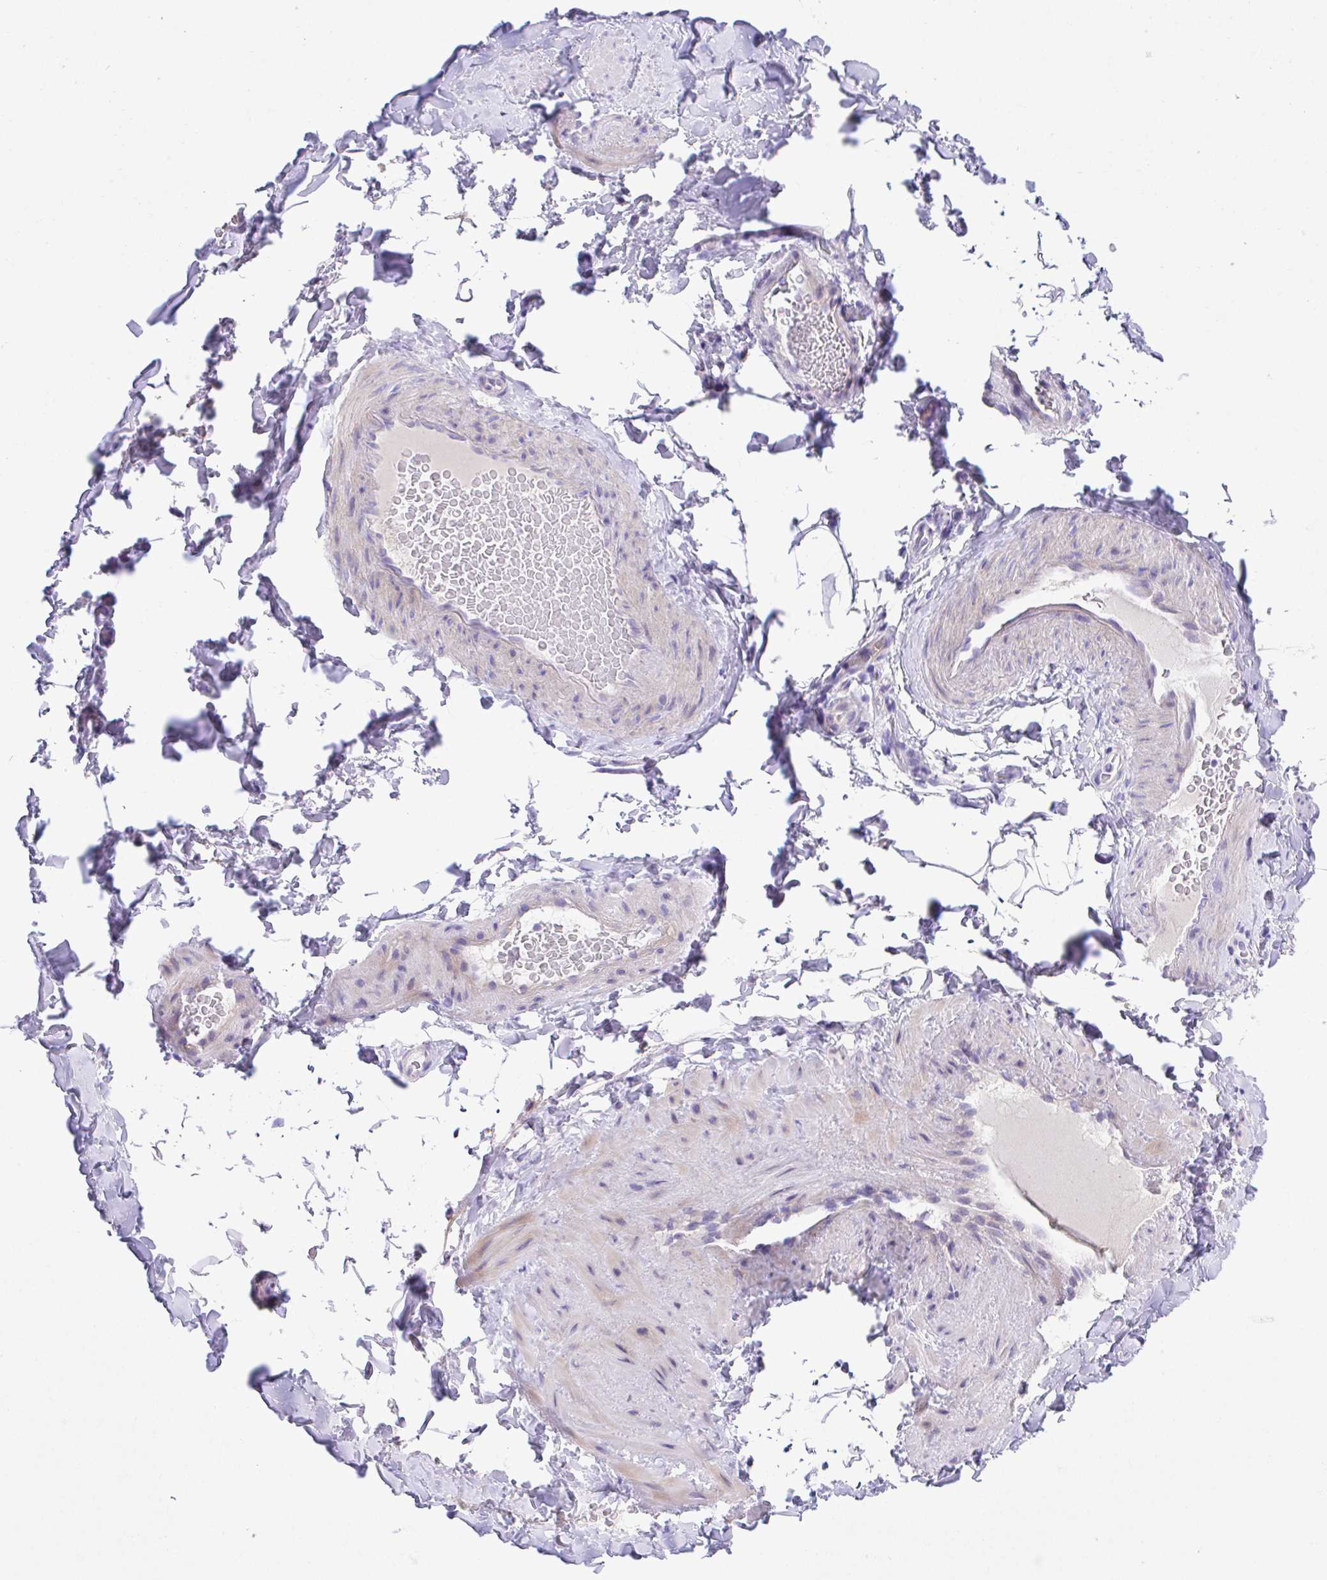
{"staining": {"intensity": "negative", "quantity": "none", "location": "none"}, "tissue": "adipose tissue", "cell_type": "Adipocytes", "image_type": "normal", "snomed": [{"axis": "morphology", "description": "Normal tissue, NOS"}, {"axis": "topography", "description": "Vascular tissue"}, {"axis": "topography", "description": "Peripheral nerve tissue"}], "caption": "This is an IHC image of unremarkable adipose tissue. There is no staining in adipocytes.", "gene": "SLC16A6", "patient": {"sex": "male", "age": 41}}